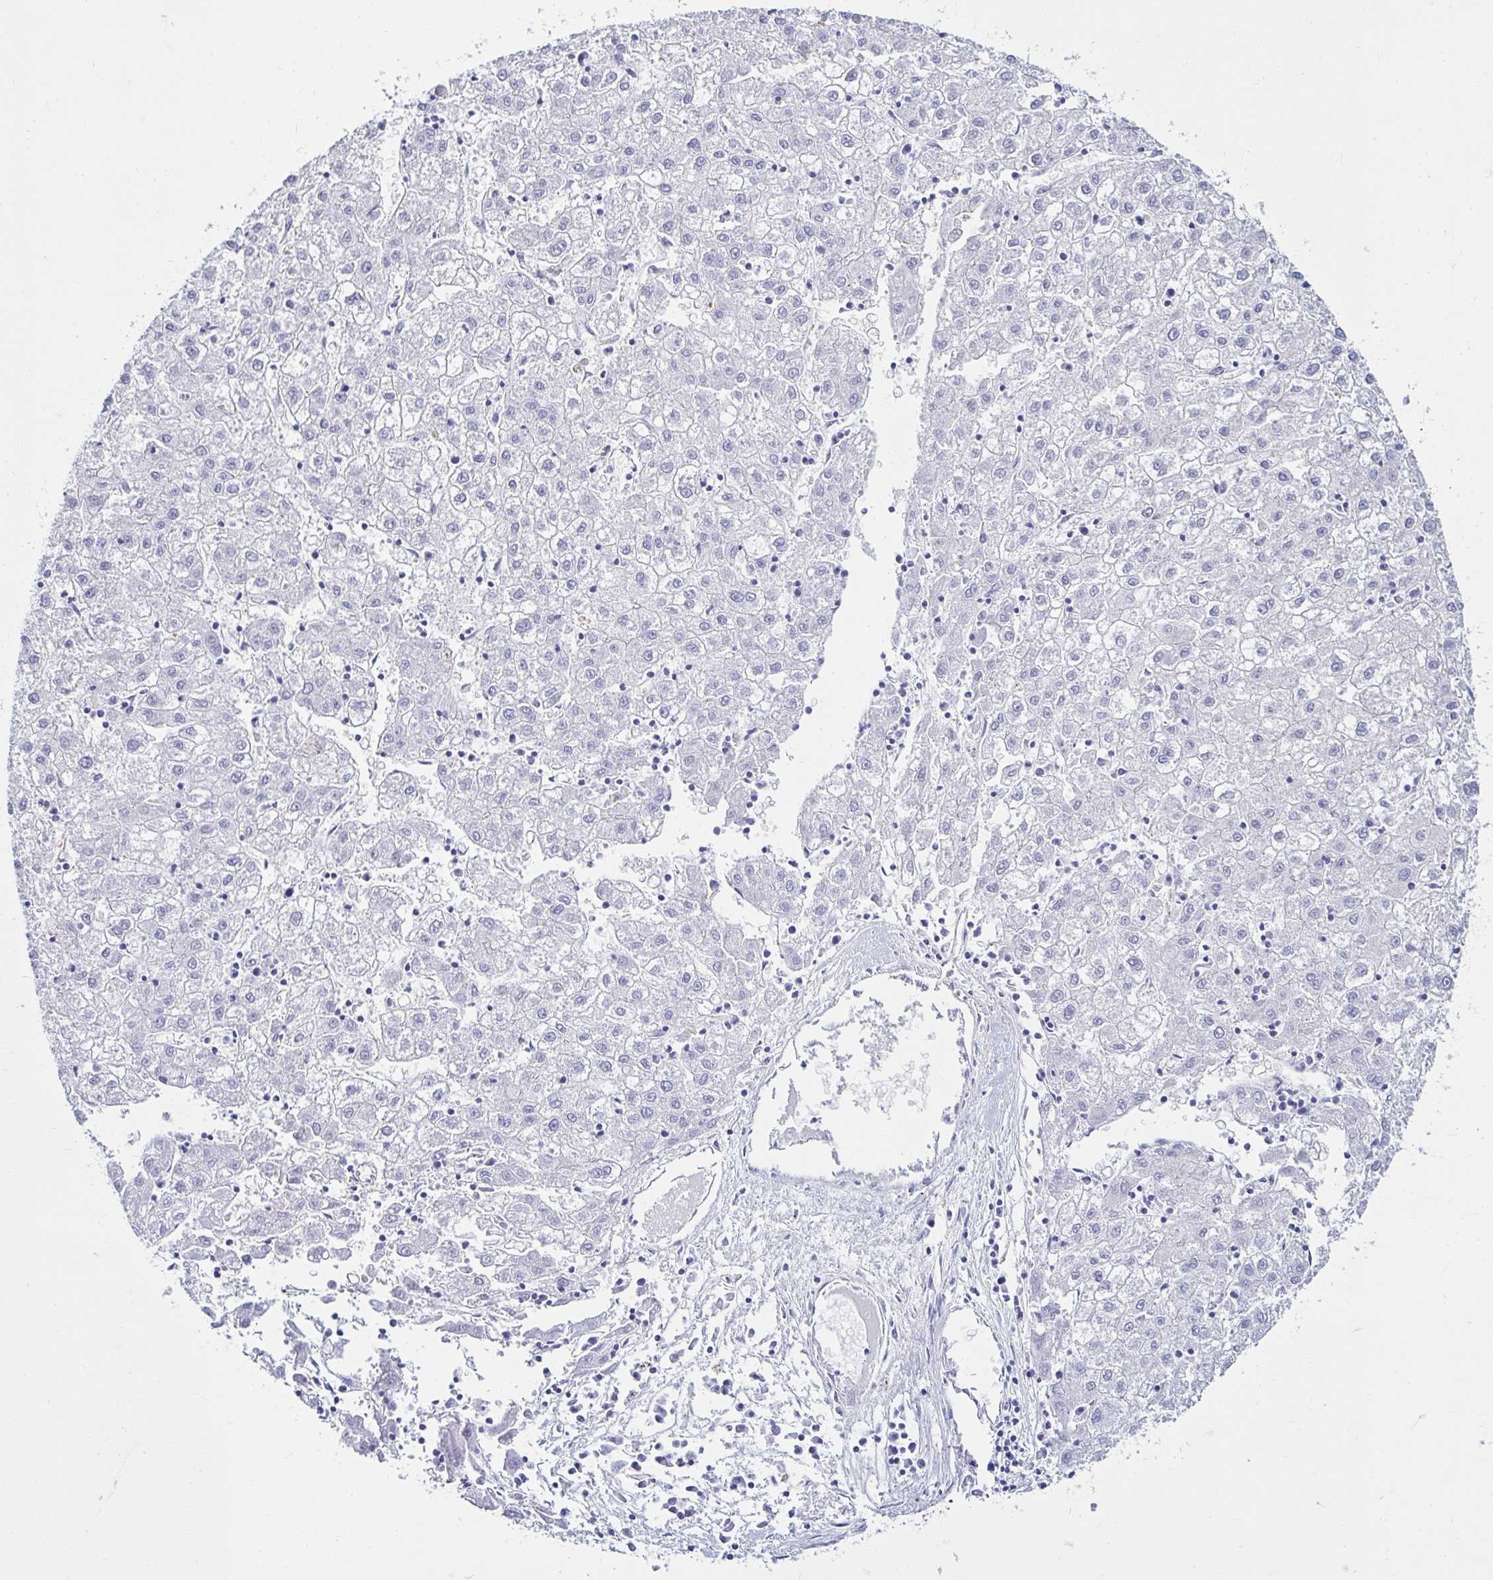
{"staining": {"intensity": "negative", "quantity": "none", "location": "none"}, "tissue": "liver cancer", "cell_type": "Tumor cells", "image_type": "cancer", "snomed": [{"axis": "morphology", "description": "Carcinoma, Hepatocellular, NOS"}, {"axis": "topography", "description": "Liver"}], "caption": "Immunohistochemical staining of liver hepatocellular carcinoma reveals no significant positivity in tumor cells. (IHC, brightfield microscopy, high magnification).", "gene": "ANKRD62", "patient": {"sex": "male", "age": 72}}